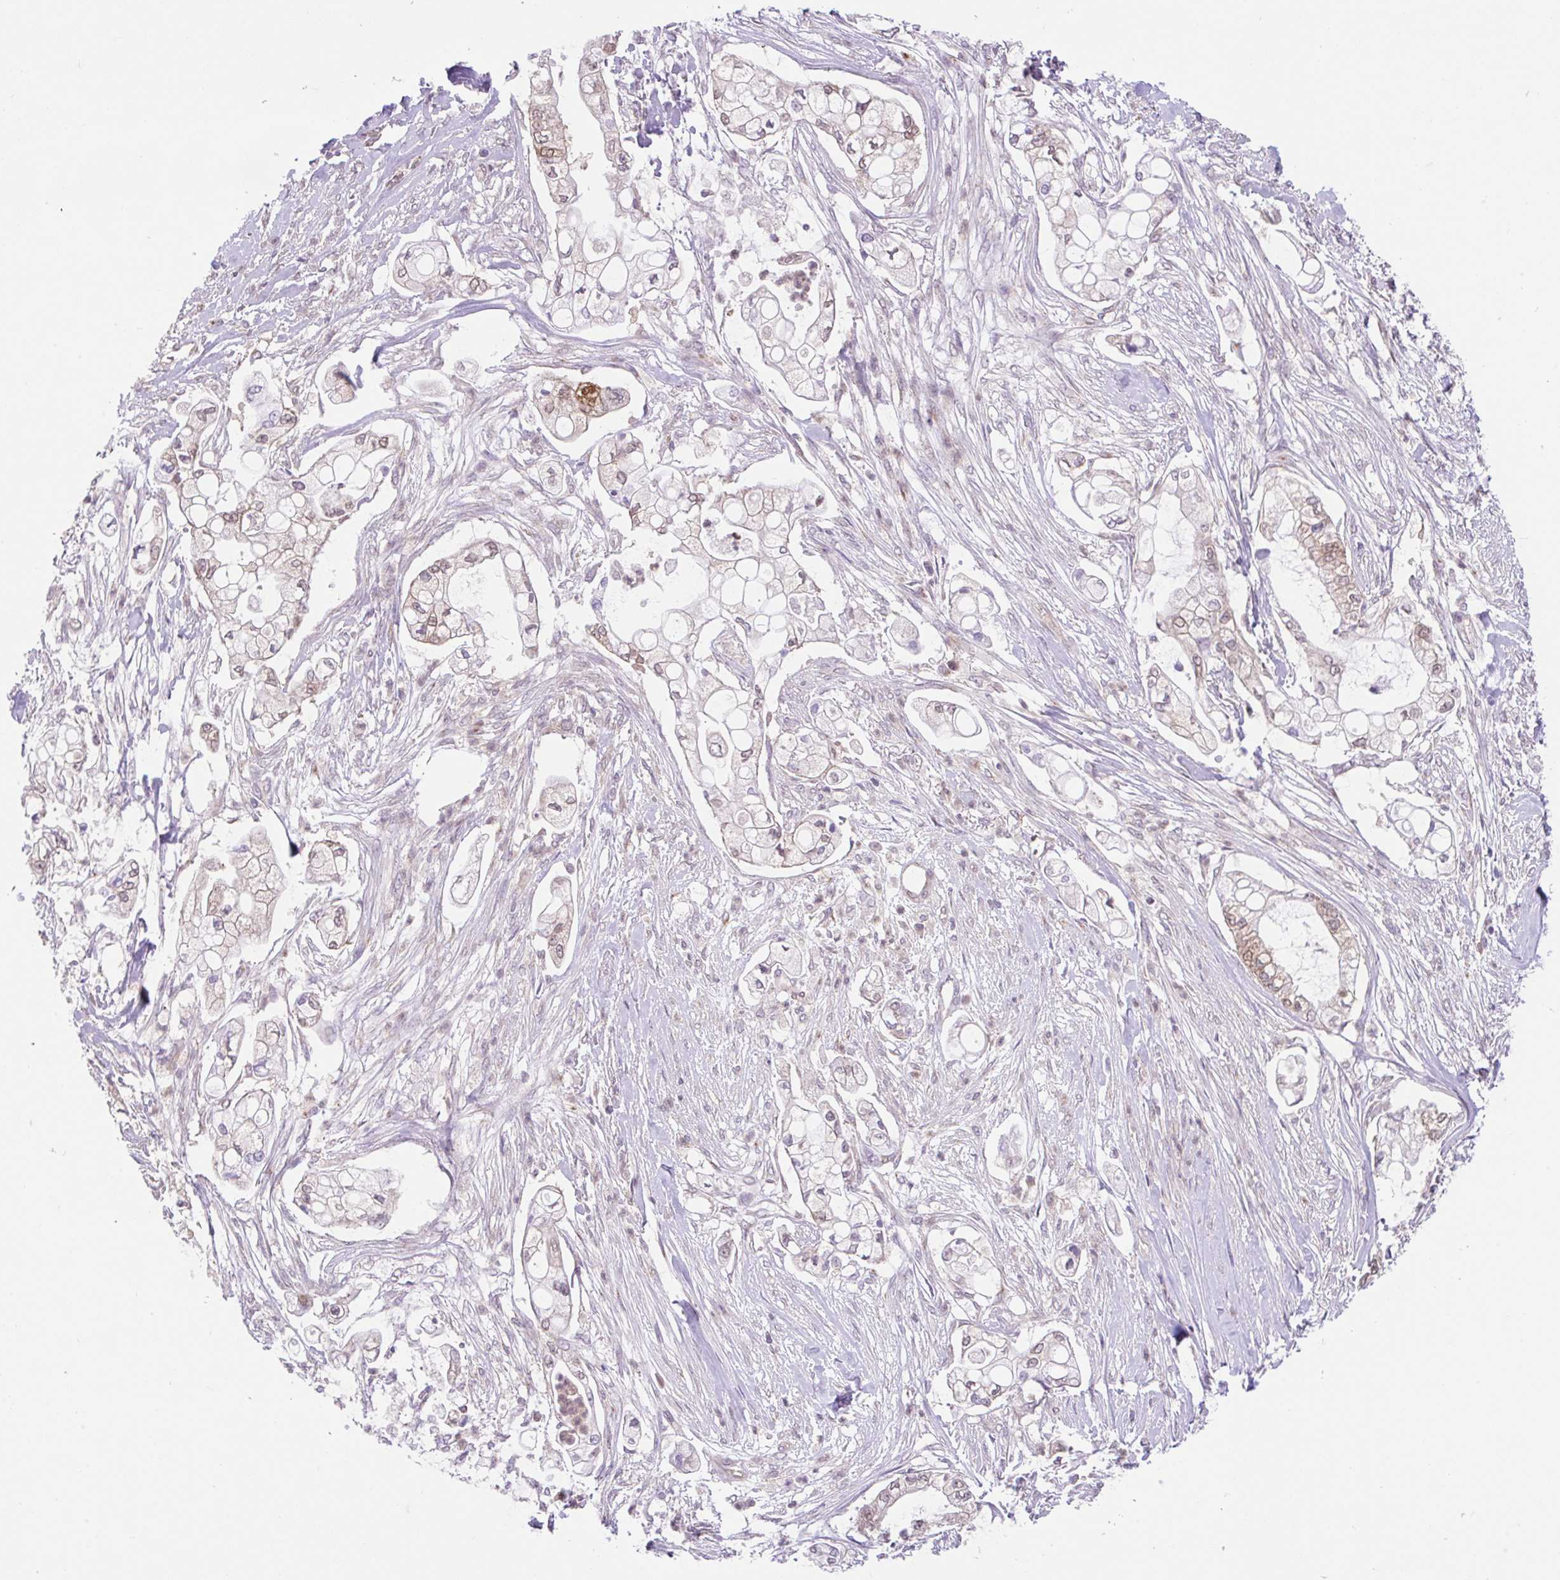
{"staining": {"intensity": "moderate", "quantity": "<25%", "location": "cytoplasmic/membranous,nuclear"}, "tissue": "pancreatic cancer", "cell_type": "Tumor cells", "image_type": "cancer", "snomed": [{"axis": "morphology", "description": "Adenocarcinoma, NOS"}, {"axis": "topography", "description": "Pancreas"}], "caption": "An image showing moderate cytoplasmic/membranous and nuclear expression in about <25% of tumor cells in pancreatic cancer, as visualized by brown immunohistochemical staining.", "gene": "RALBP1", "patient": {"sex": "female", "age": 69}}